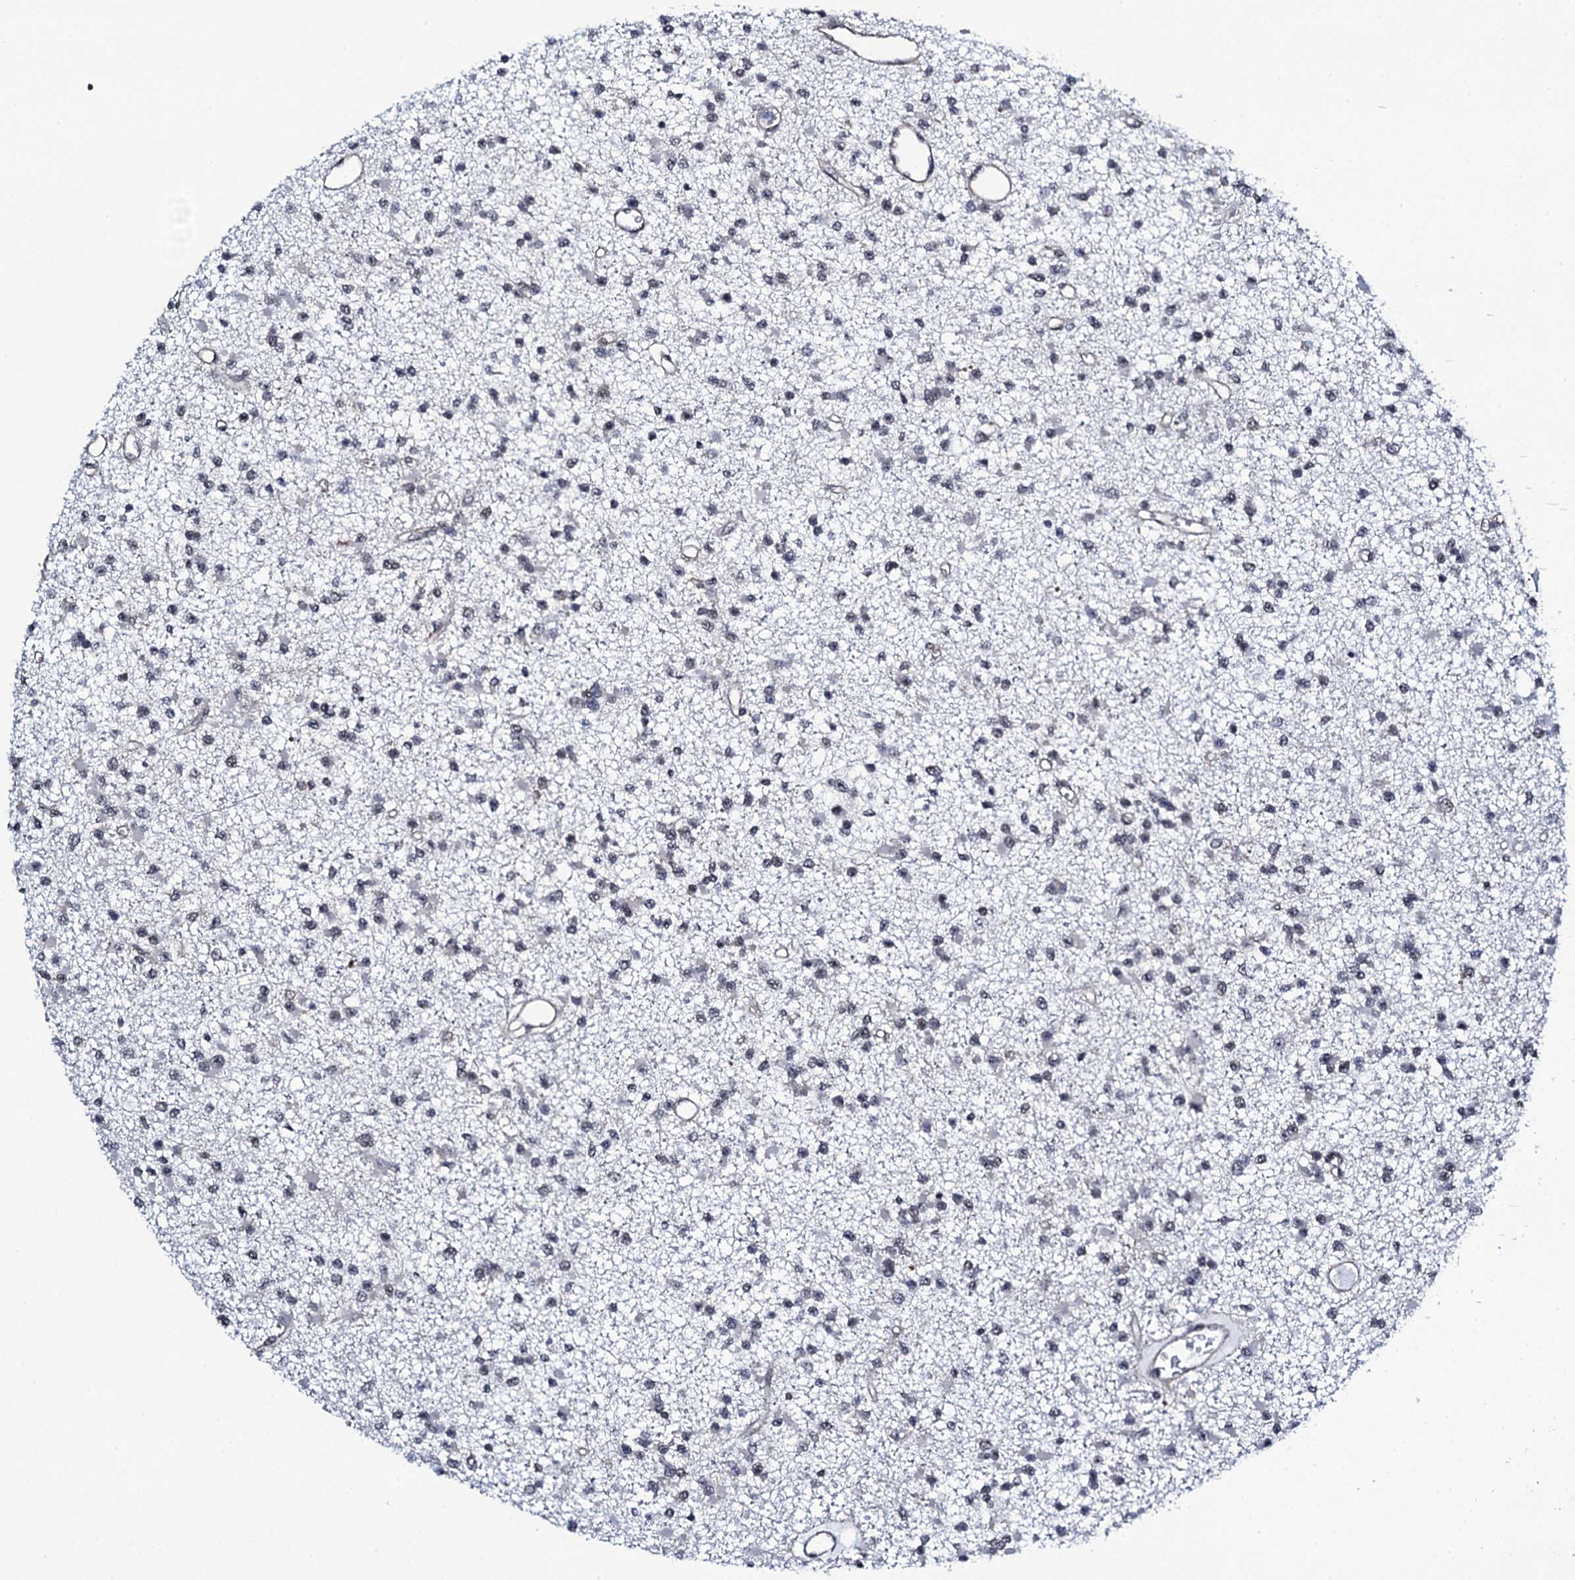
{"staining": {"intensity": "negative", "quantity": "none", "location": "none"}, "tissue": "glioma", "cell_type": "Tumor cells", "image_type": "cancer", "snomed": [{"axis": "morphology", "description": "Glioma, malignant, Low grade"}, {"axis": "topography", "description": "Brain"}], "caption": "Photomicrograph shows no significant protein positivity in tumor cells of glioma. (DAB (3,3'-diaminobenzidine) immunohistochemistry, high magnification).", "gene": "CWC15", "patient": {"sex": "female", "age": 22}}